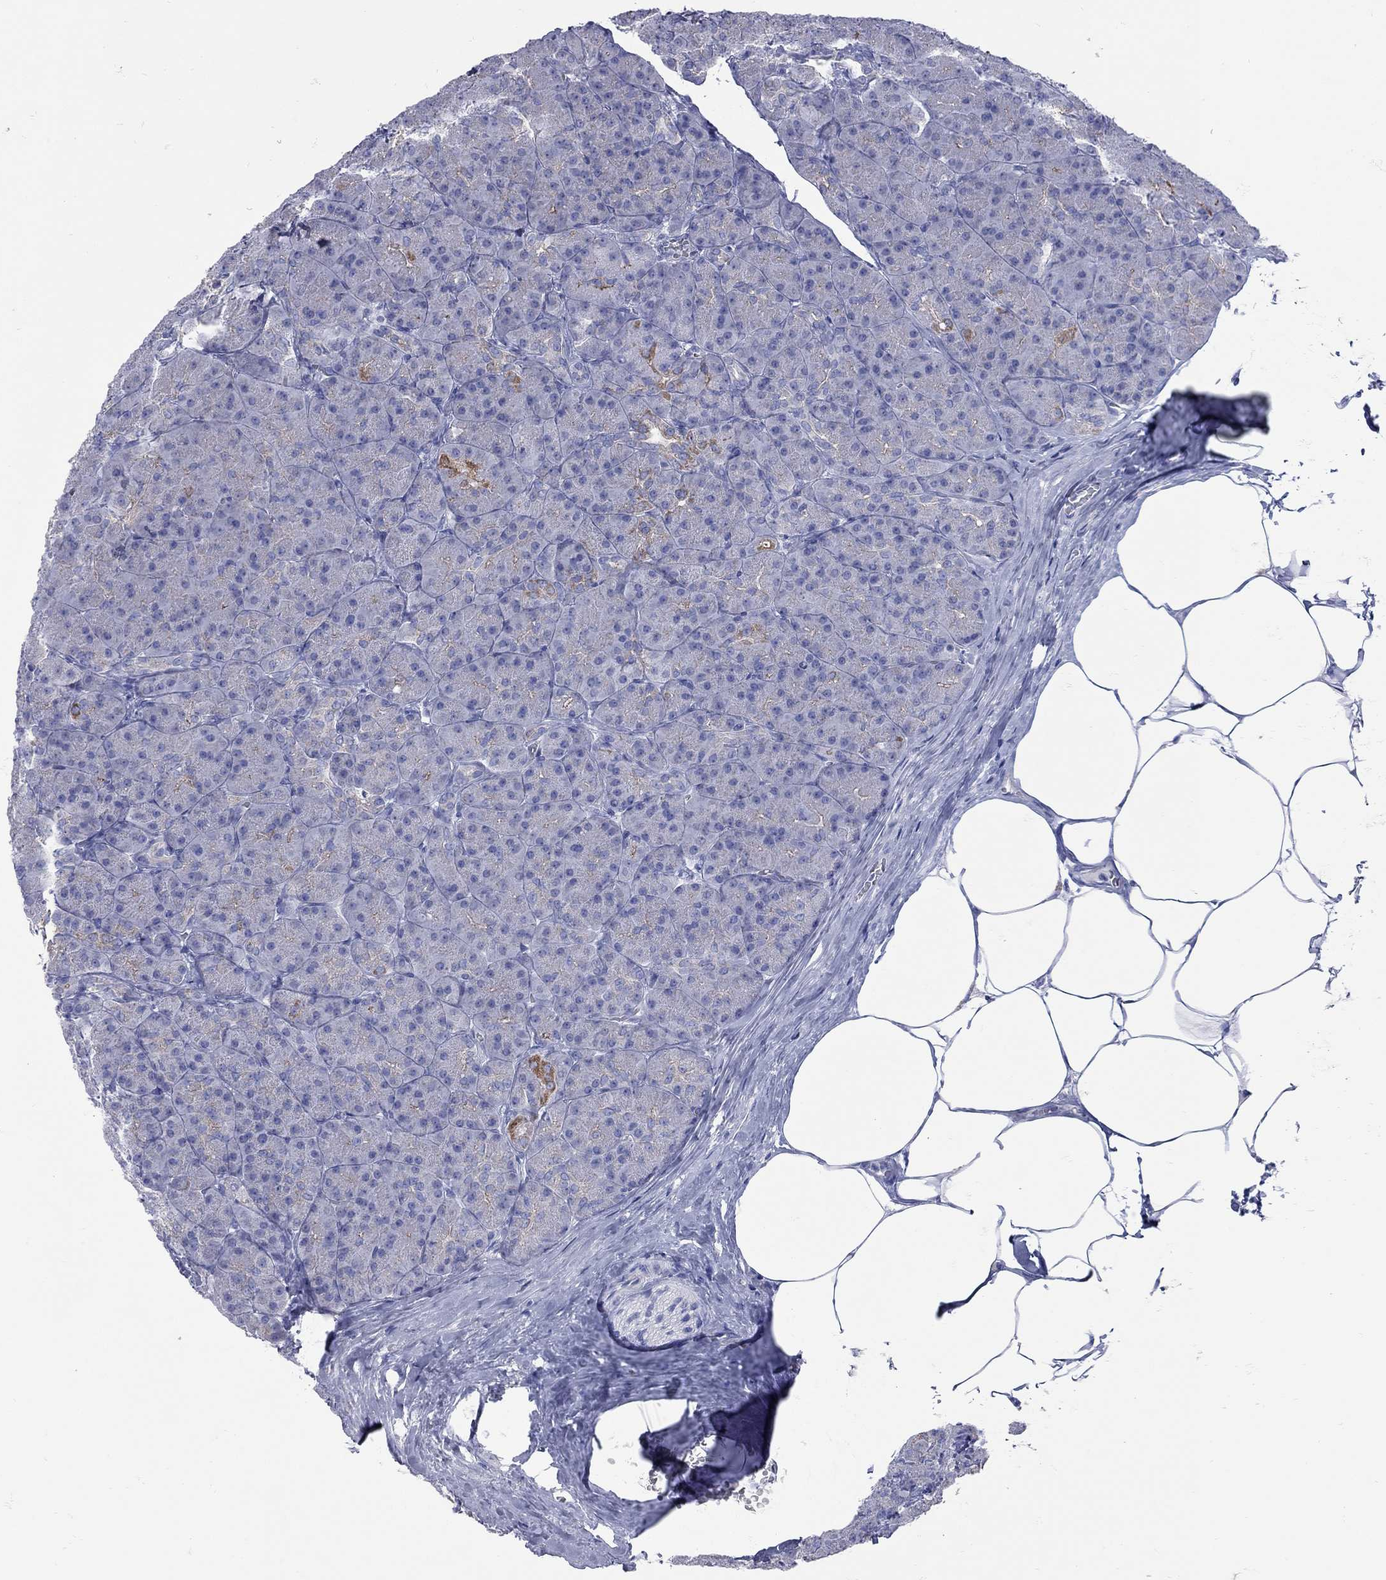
{"staining": {"intensity": "negative", "quantity": "none", "location": "none"}, "tissue": "pancreas", "cell_type": "Exocrine glandular cells", "image_type": "normal", "snomed": [{"axis": "morphology", "description": "Normal tissue, NOS"}, {"axis": "topography", "description": "Pancreas"}], "caption": "A high-resolution micrograph shows immunohistochemistry staining of benign pancreas, which displays no significant expression in exocrine glandular cells. The staining was performed using DAB to visualize the protein expression in brown, while the nuclei were stained in blue with hematoxylin (Magnification: 20x).", "gene": "PDZD3", "patient": {"sex": "male", "age": 57}}